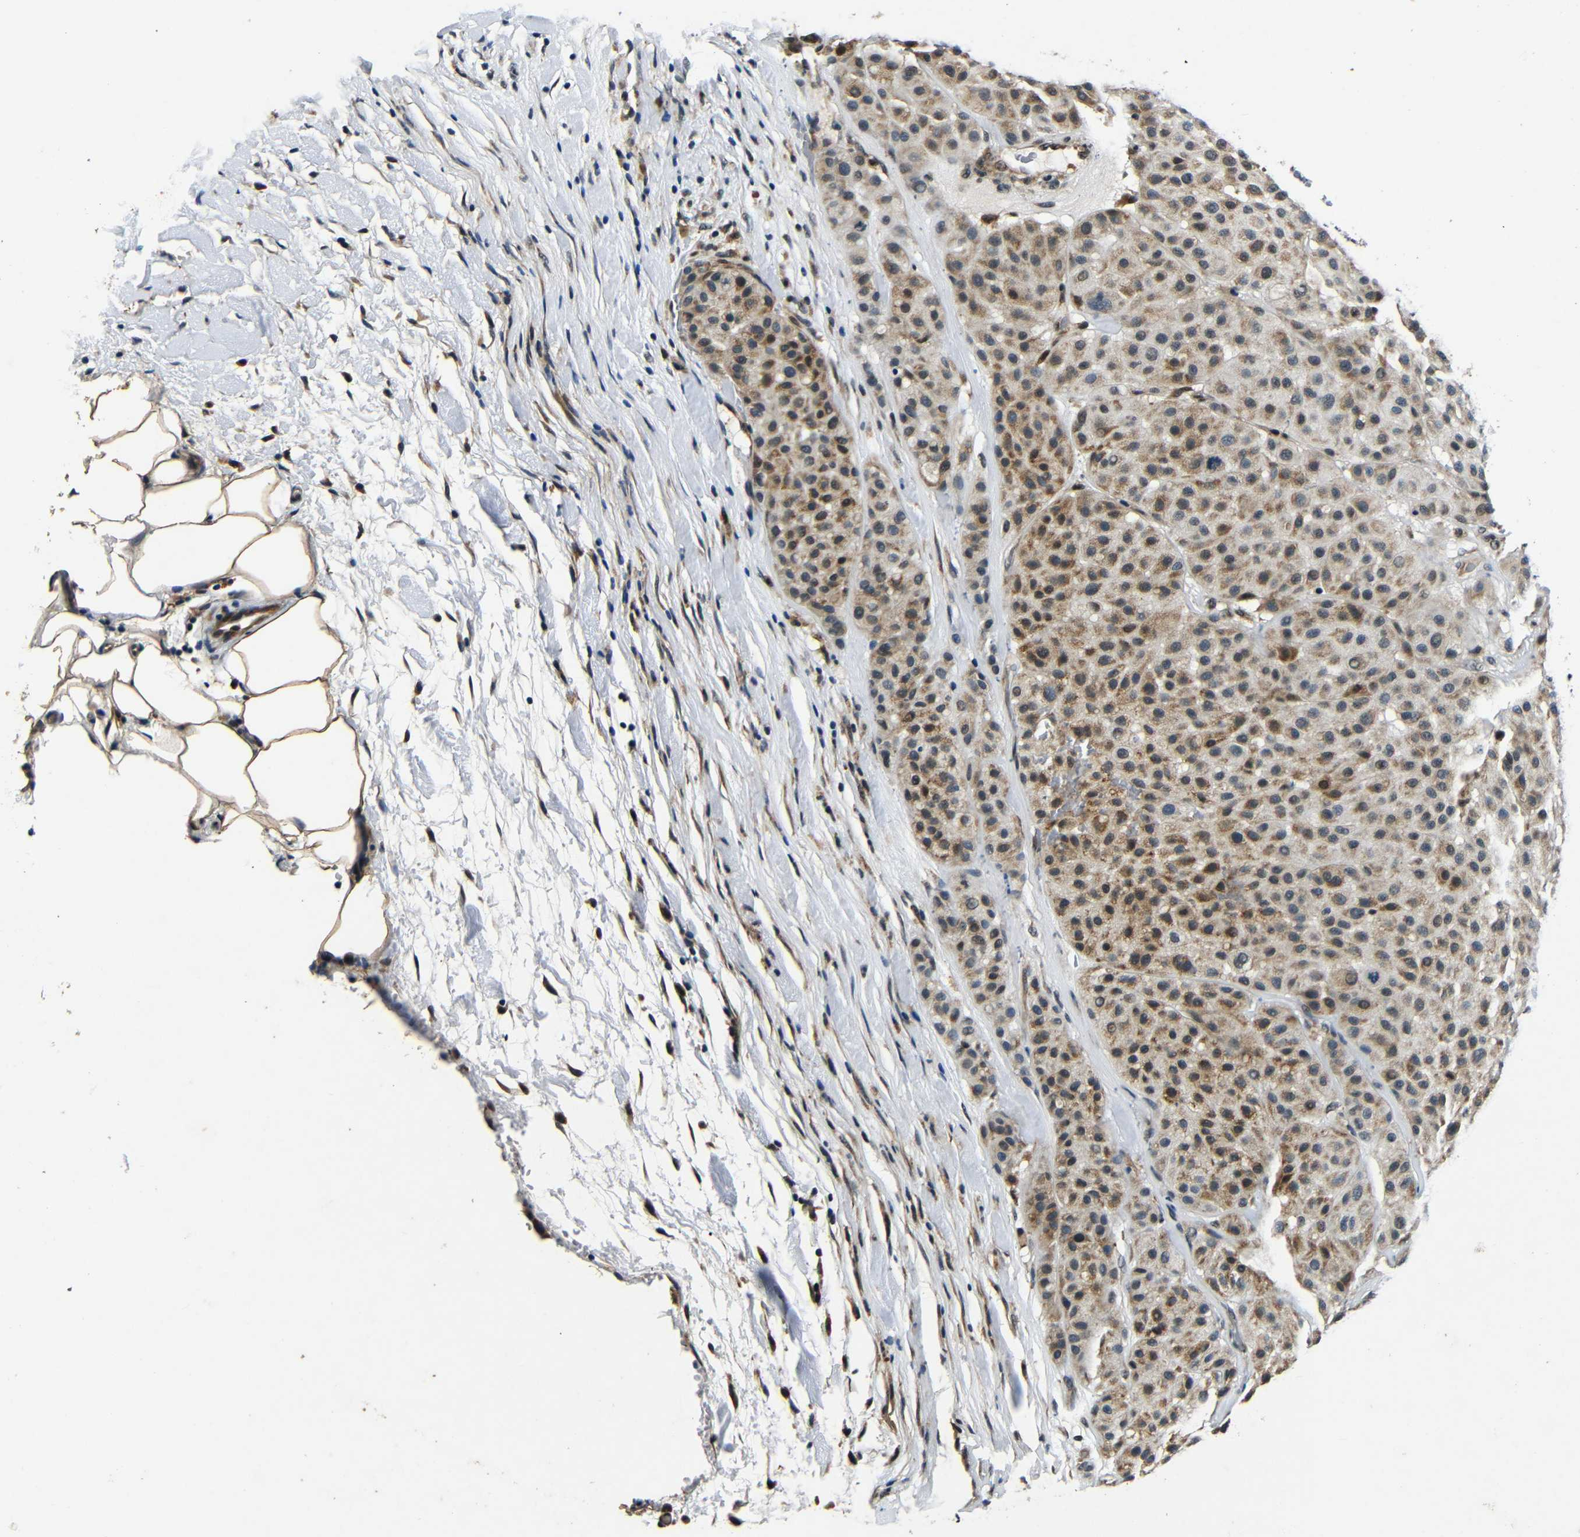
{"staining": {"intensity": "moderate", "quantity": "25%-75%", "location": "cytoplasmic/membranous,nuclear"}, "tissue": "melanoma", "cell_type": "Tumor cells", "image_type": "cancer", "snomed": [{"axis": "morphology", "description": "Normal tissue, NOS"}, {"axis": "morphology", "description": "Malignant melanoma, Metastatic site"}, {"axis": "topography", "description": "Skin"}], "caption": "High-power microscopy captured an immunohistochemistry (IHC) photomicrograph of malignant melanoma (metastatic site), revealing moderate cytoplasmic/membranous and nuclear staining in about 25%-75% of tumor cells.", "gene": "FOXD4", "patient": {"sex": "male", "age": 41}}